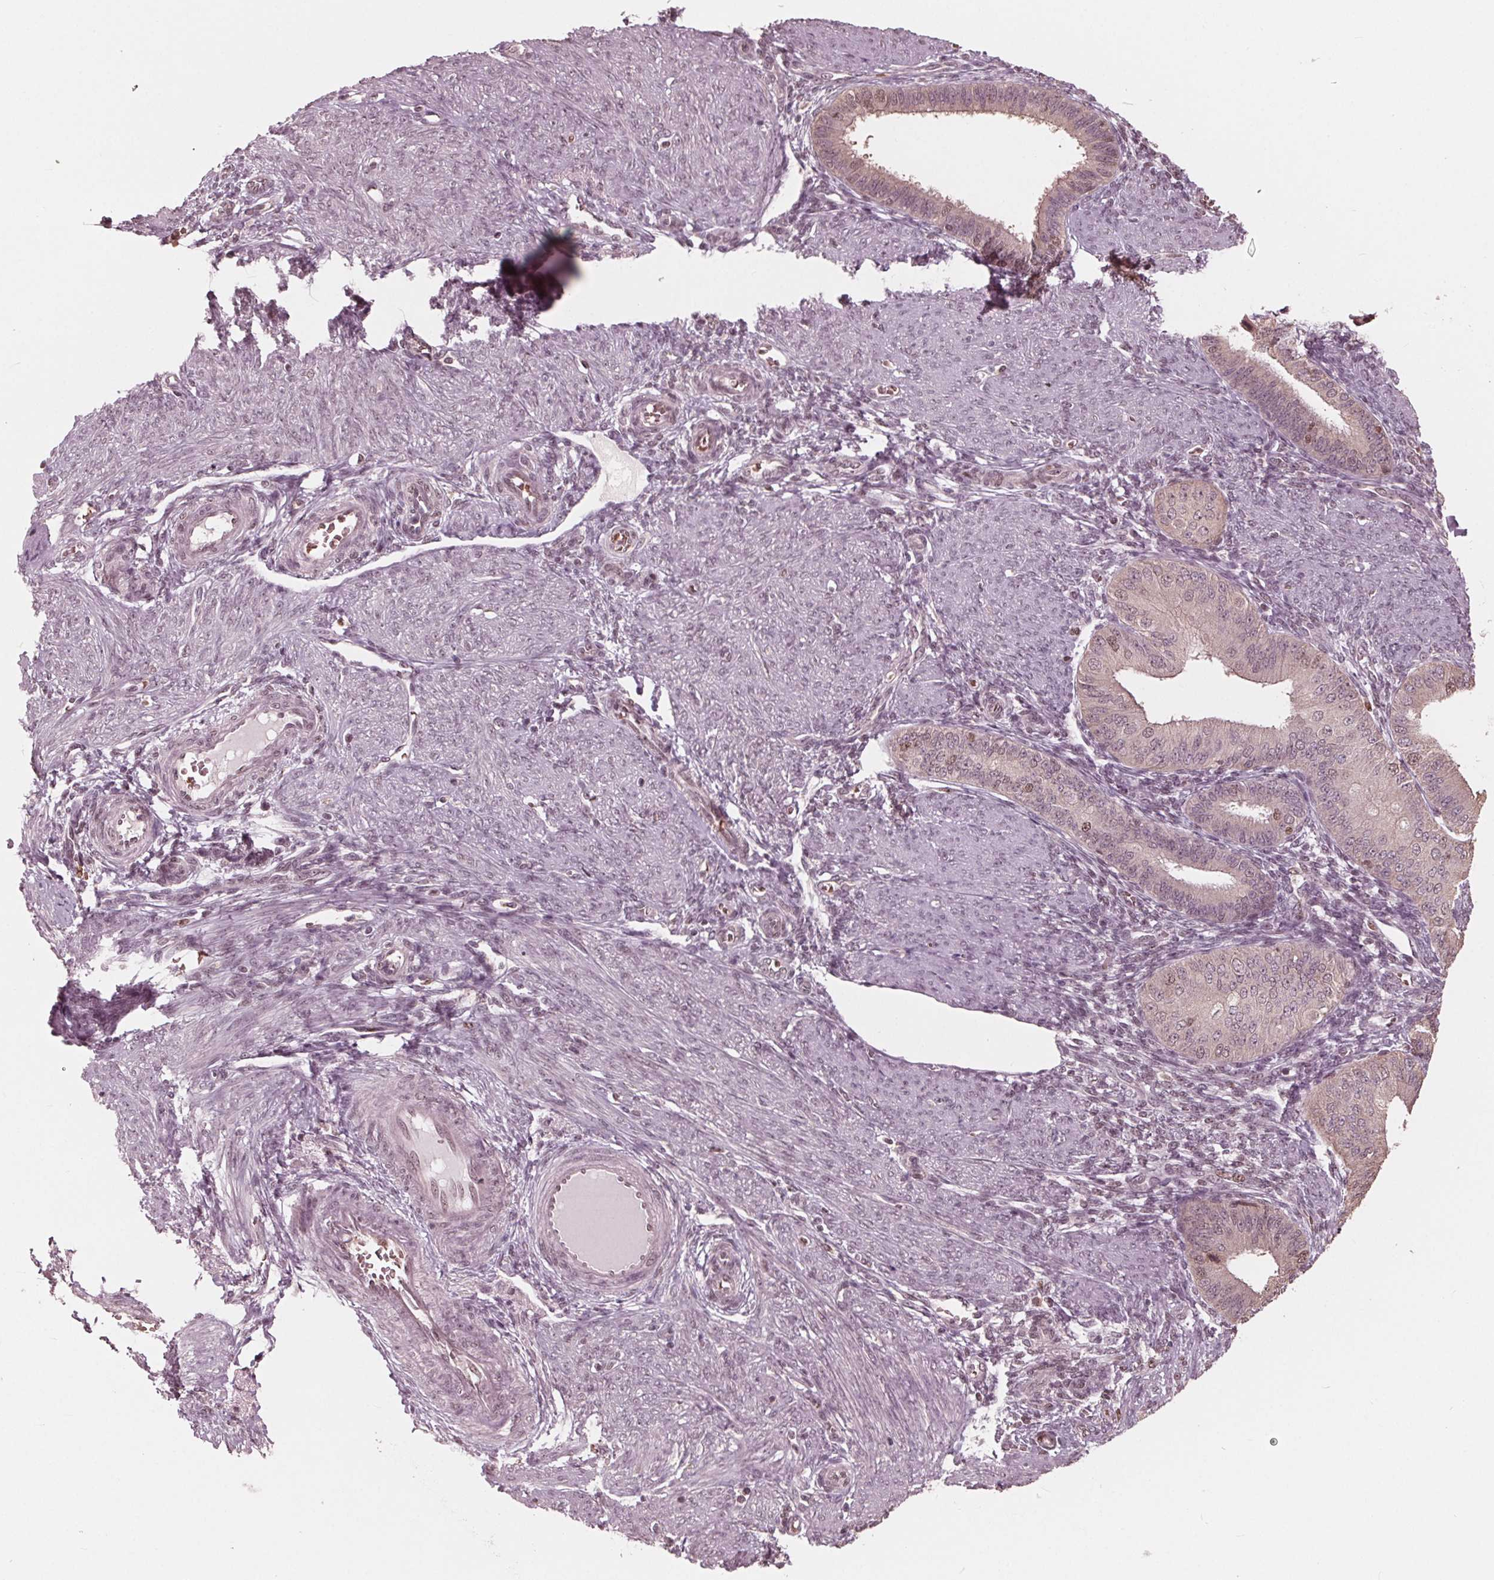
{"staining": {"intensity": "negative", "quantity": "none", "location": "none"}, "tissue": "endometrium", "cell_type": "Cells in endometrial stroma", "image_type": "normal", "snomed": [{"axis": "morphology", "description": "Normal tissue, NOS"}, {"axis": "topography", "description": "Endometrium"}], "caption": "Immunohistochemistry of benign endometrium shows no positivity in cells in endometrial stroma.", "gene": "HIRIP3", "patient": {"sex": "female", "age": 39}}